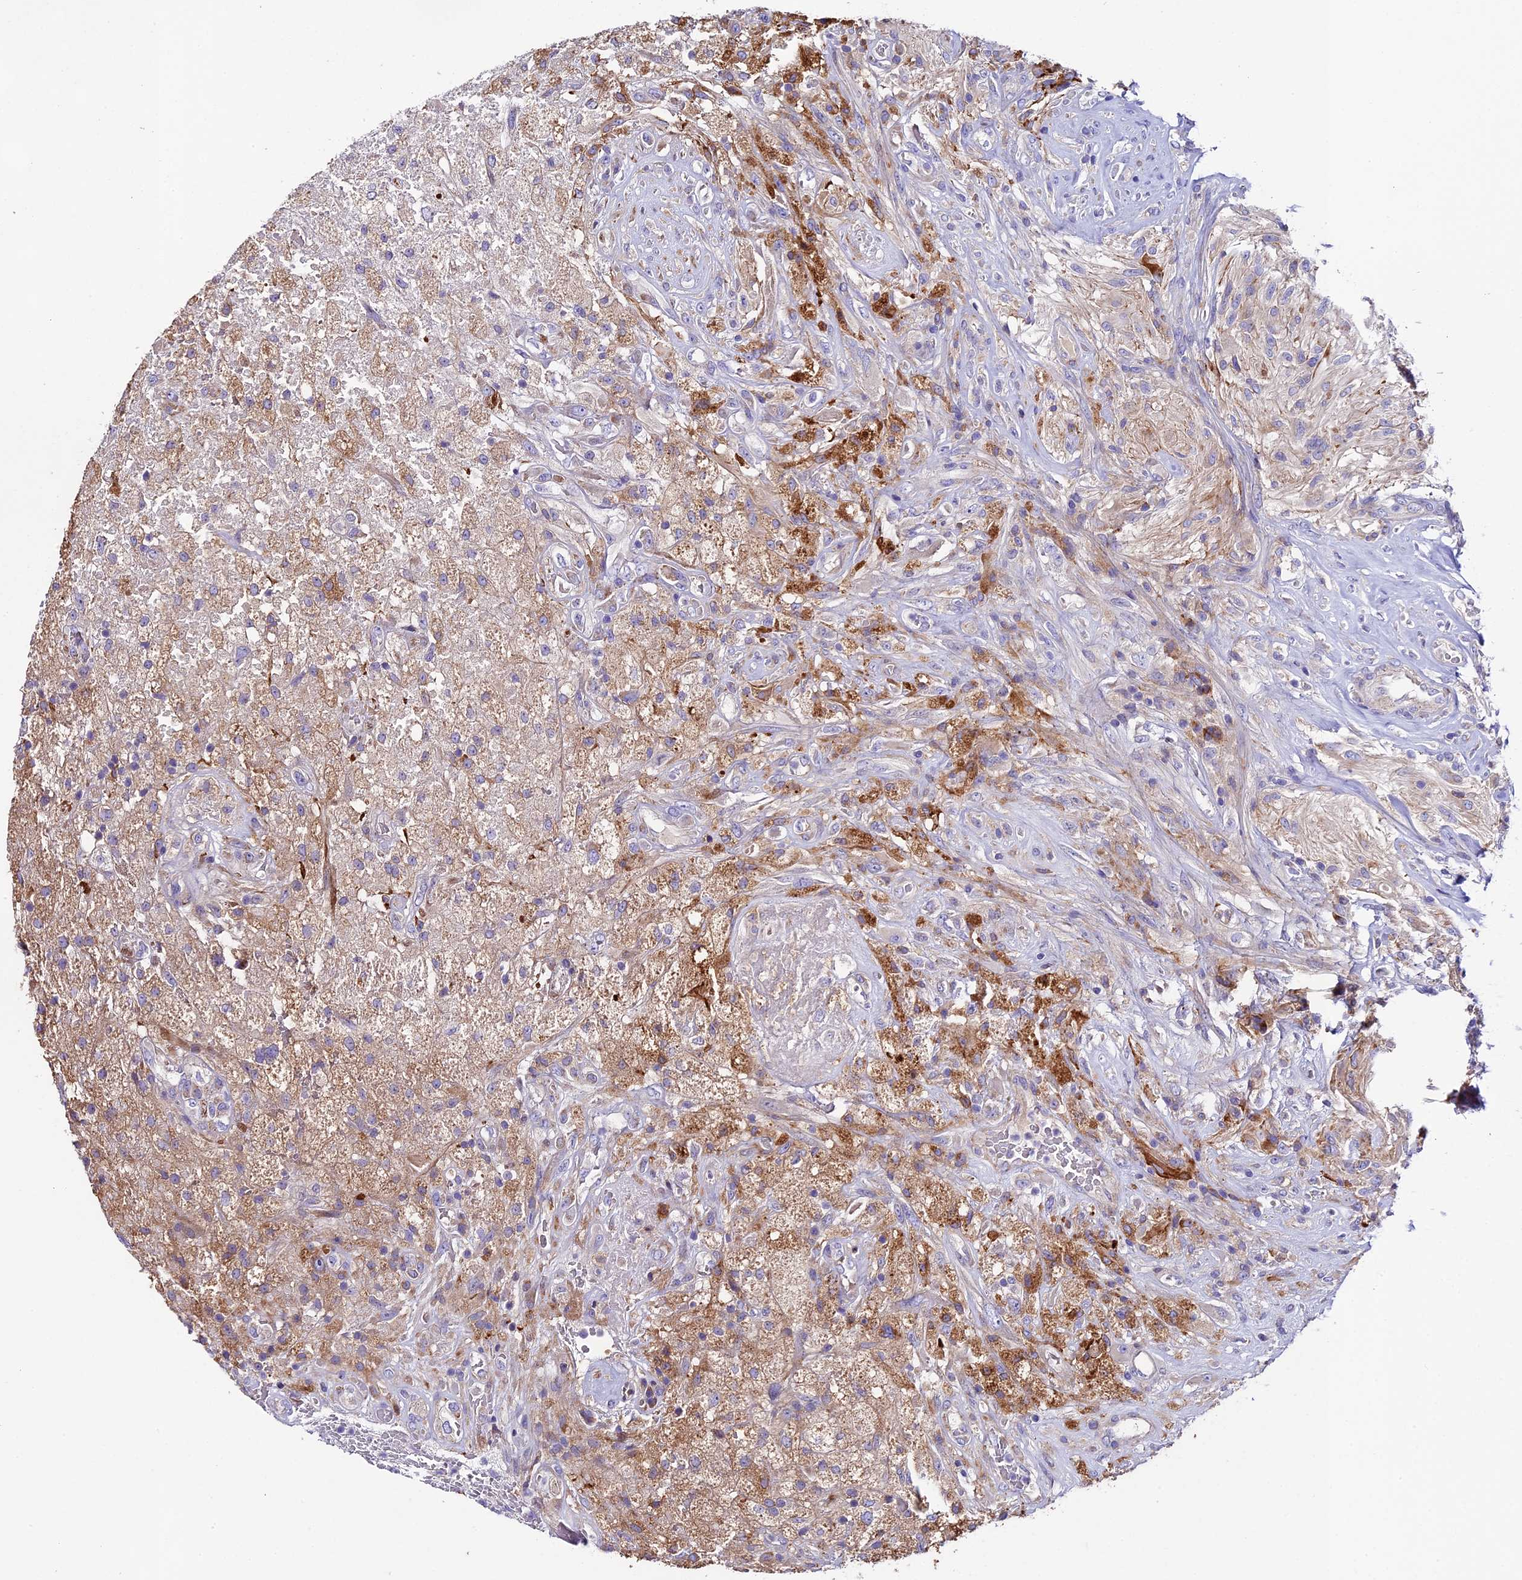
{"staining": {"intensity": "moderate", "quantity": ">75%", "location": "cytoplasmic/membranous"}, "tissue": "glioma", "cell_type": "Tumor cells", "image_type": "cancer", "snomed": [{"axis": "morphology", "description": "Glioma, malignant, High grade"}, {"axis": "topography", "description": "Brain"}], "caption": "IHC histopathology image of human malignant glioma (high-grade) stained for a protein (brown), which reveals medium levels of moderate cytoplasmic/membranous positivity in approximately >75% of tumor cells.", "gene": "PIGU", "patient": {"sex": "male", "age": 56}}